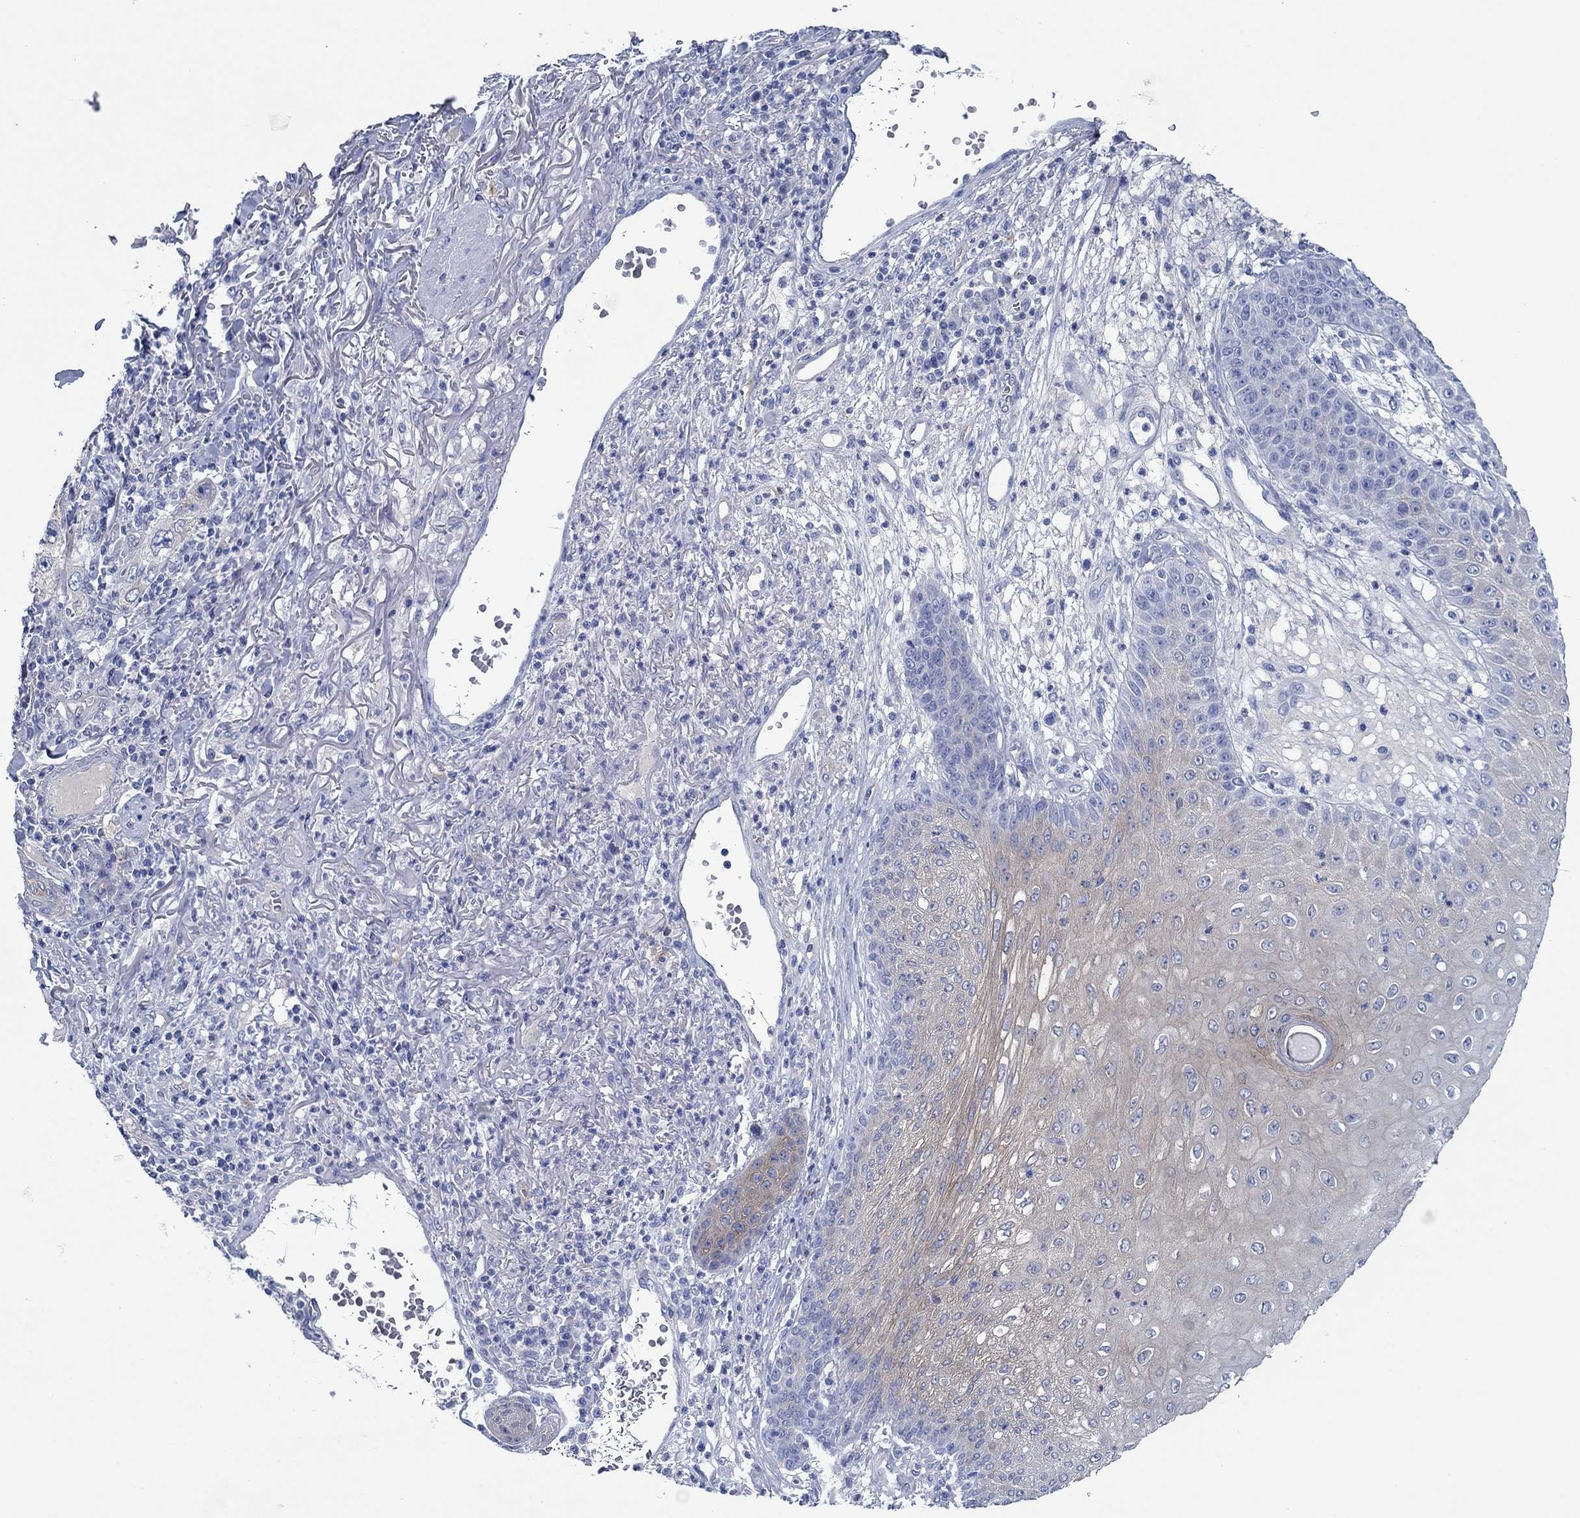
{"staining": {"intensity": "weak", "quantity": "25%-75%", "location": "cytoplasmic/membranous"}, "tissue": "skin cancer", "cell_type": "Tumor cells", "image_type": "cancer", "snomed": [{"axis": "morphology", "description": "Squamous cell carcinoma, NOS"}, {"axis": "topography", "description": "Skin"}], "caption": "Tumor cells display low levels of weak cytoplasmic/membranous positivity in about 25%-75% of cells in skin squamous cell carcinoma.", "gene": "TRIM16", "patient": {"sex": "male", "age": 82}}